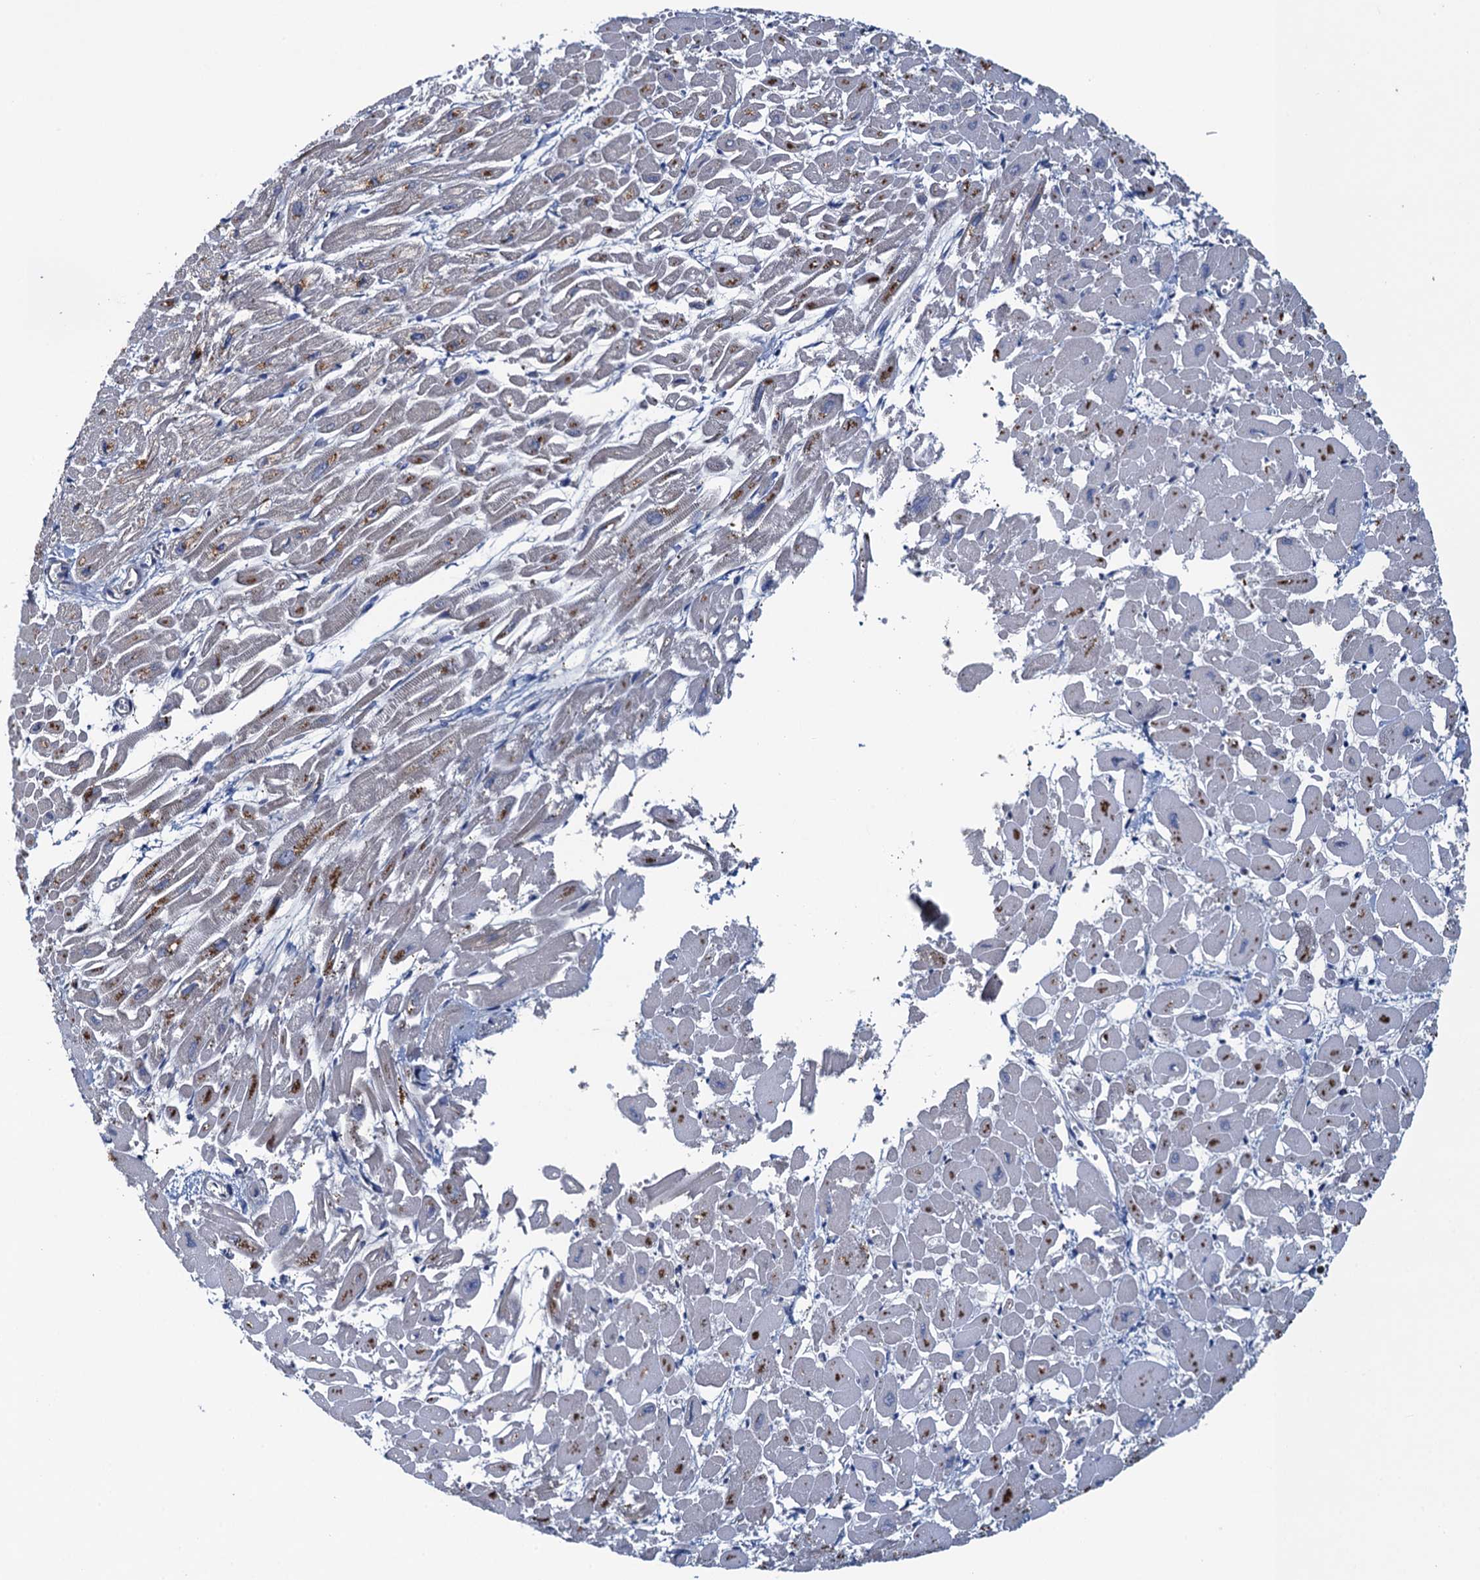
{"staining": {"intensity": "negative", "quantity": "none", "location": "none"}, "tissue": "heart muscle", "cell_type": "Cardiomyocytes", "image_type": "normal", "snomed": [{"axis": "morphology", "description": "Normal tissue, NOS"}, {"axis": "topography", "description": "Heart"}], "caption": "DAB immunohistochemical staining of benign heart muscle displays no significant staining in cardiomyocytes. The staining is performed using DAB brown chromogen with nuclei counter-stained in using hematoxylin.", "gene": "ADCY9", "patient": {"sex": "male", "age": 54}}